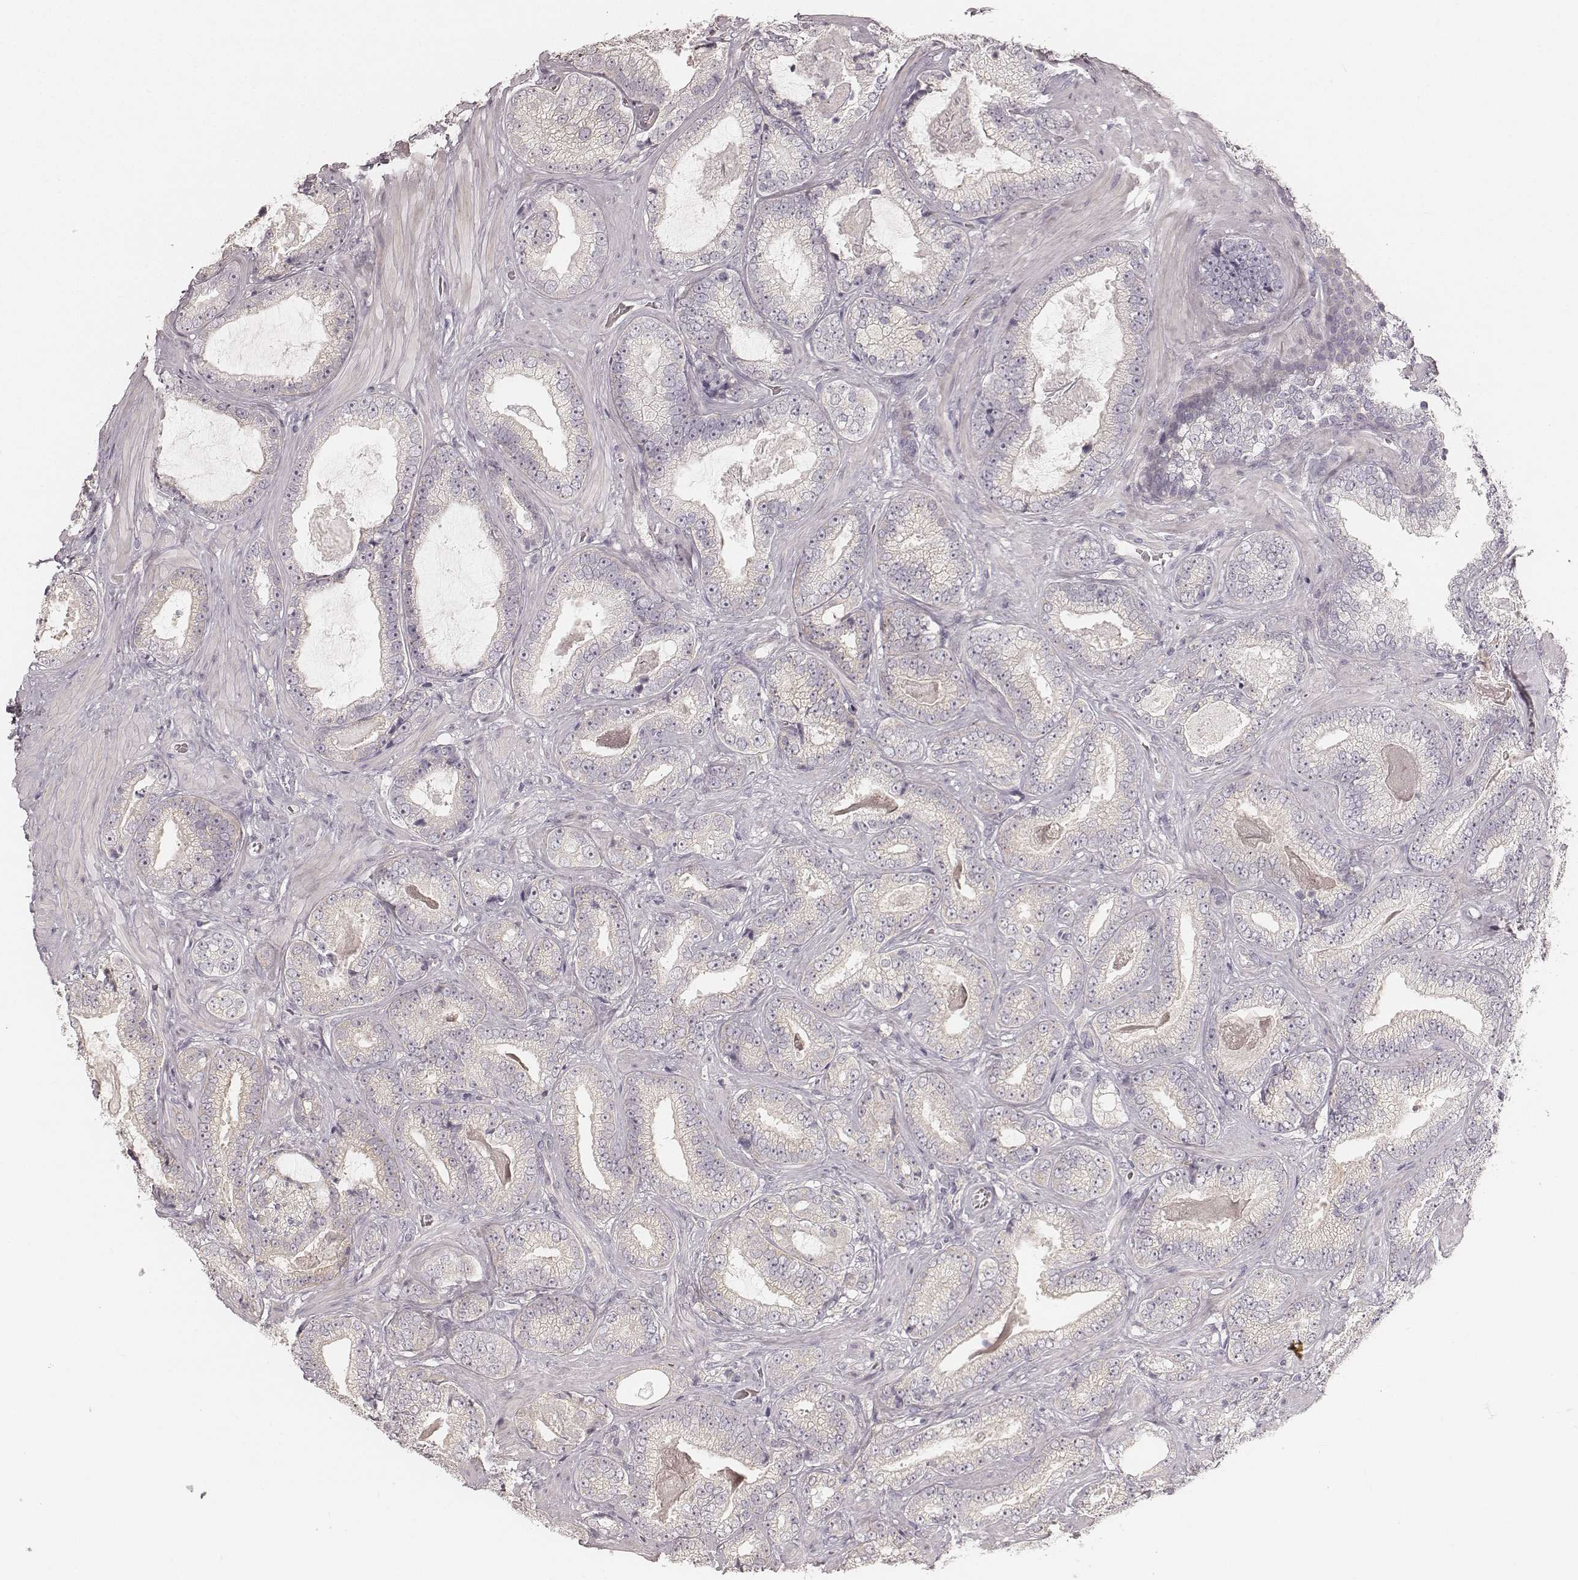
{"staining": {"intensity": "negative", "quantity": "none", "location": "none"}, "tissue": "prostate cancer", "cell_type": "Tumor cells", "image_type": "cancer", "snomed": [{"axis": "morphology", "description": "Adenocarcinoma, Low grade"}, {"axis": "topography", "description": "Prostate"}], "caption": "This is an immunohistochemistry image of human prostate adenocarcinoma (low-grade). There is no staining in tumor cells.", "gene": "FMNL2", "patient": {"sex": "male", "age": 61}}